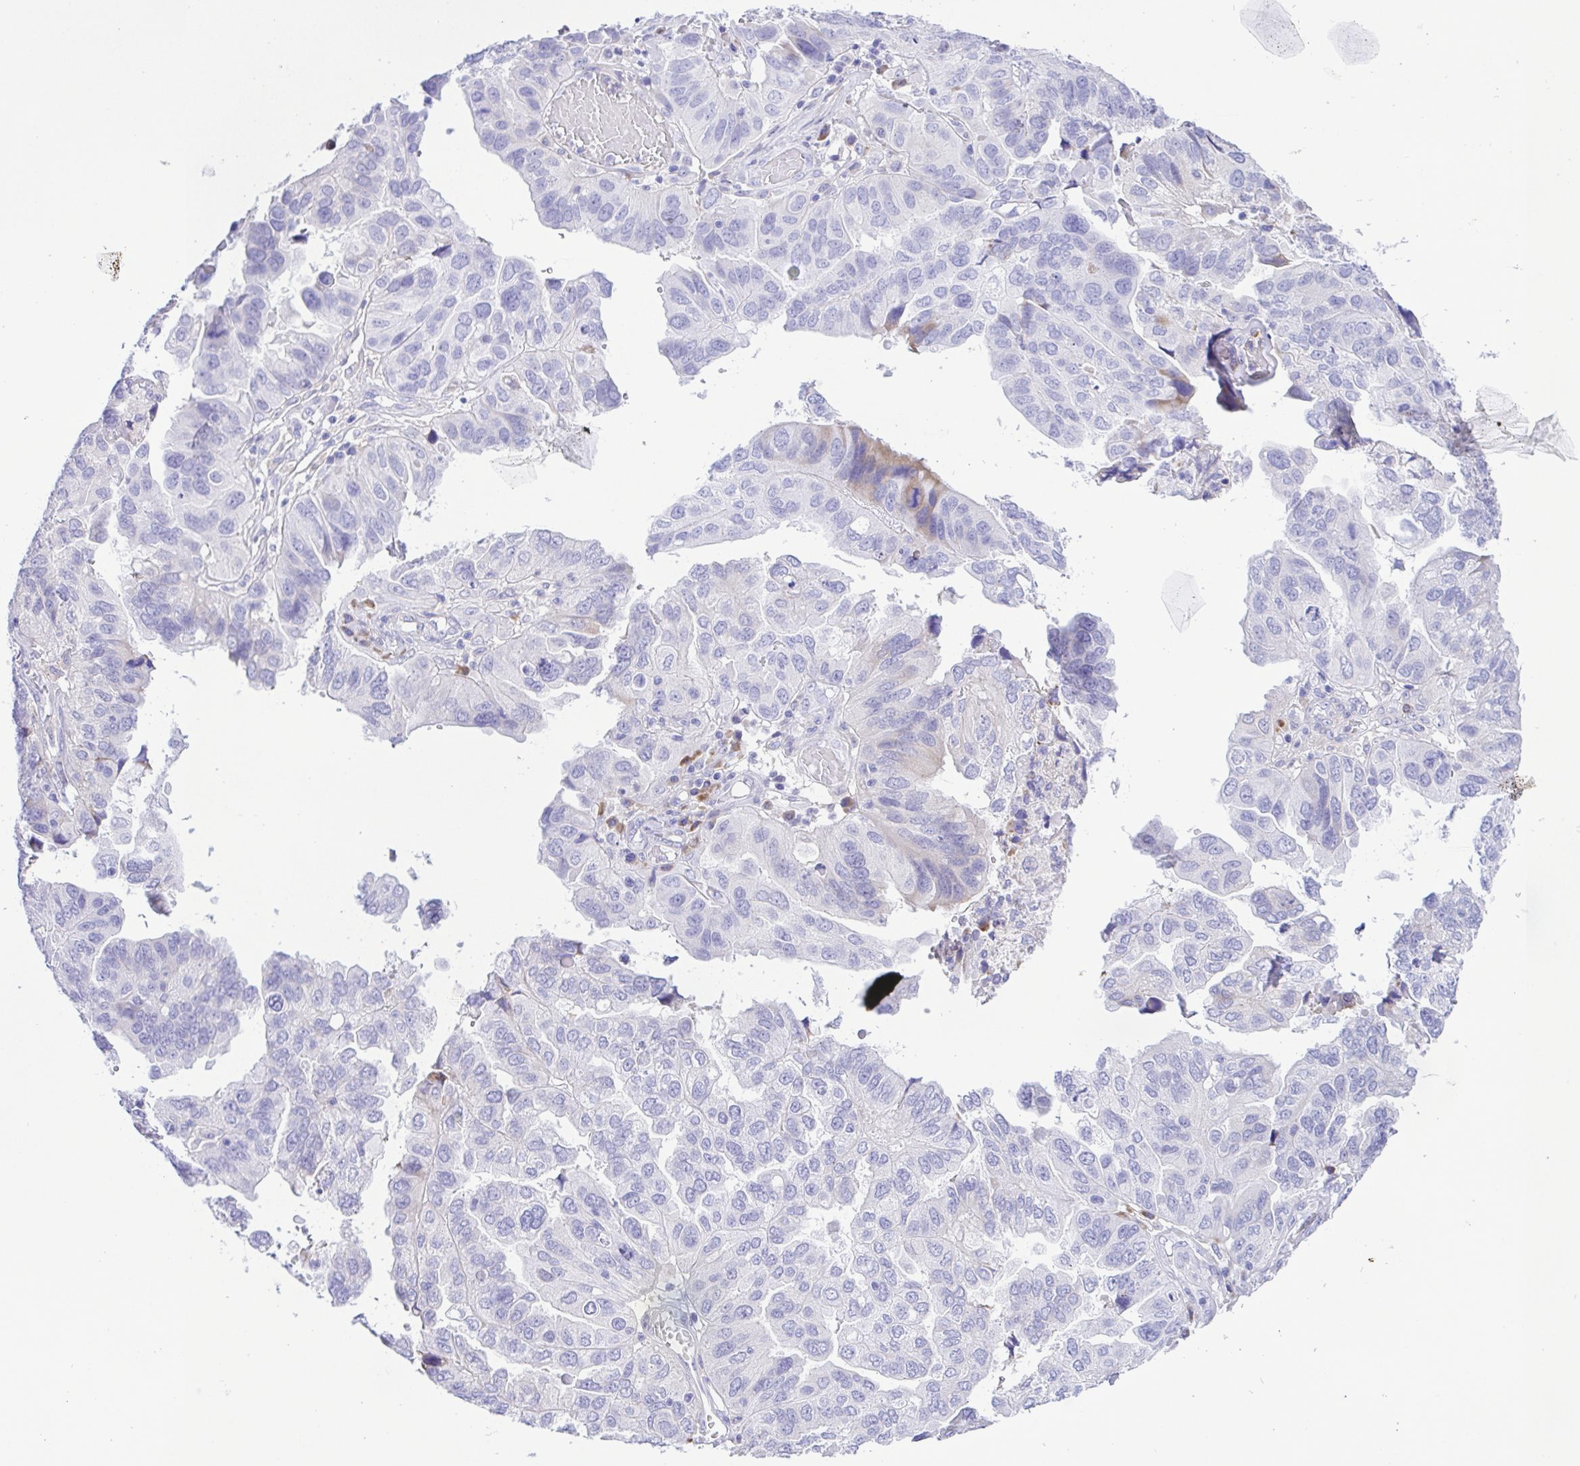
{"staining": {"intensity": "negative", "quantity": "none", "location": "none"}, "tissue": "ovarian cancer", "cell_type": "Tumor cells", "image_type": "cancer", "snomed": [{"axis": "morphology", "description": "Cystadenocarcinoma, serous, NOS"}, {"axis": "topography", "description": "Ovary"}], "caption": "Immunohistochemistry (IHC) histopathology image of human ovarian cancer (serous cystadenocarcinoma) stained for a protein (brown), which exhibits no staining in tumor cells.", "gene": "GPR17", "patient": {"sex": "female", "age": 79}}